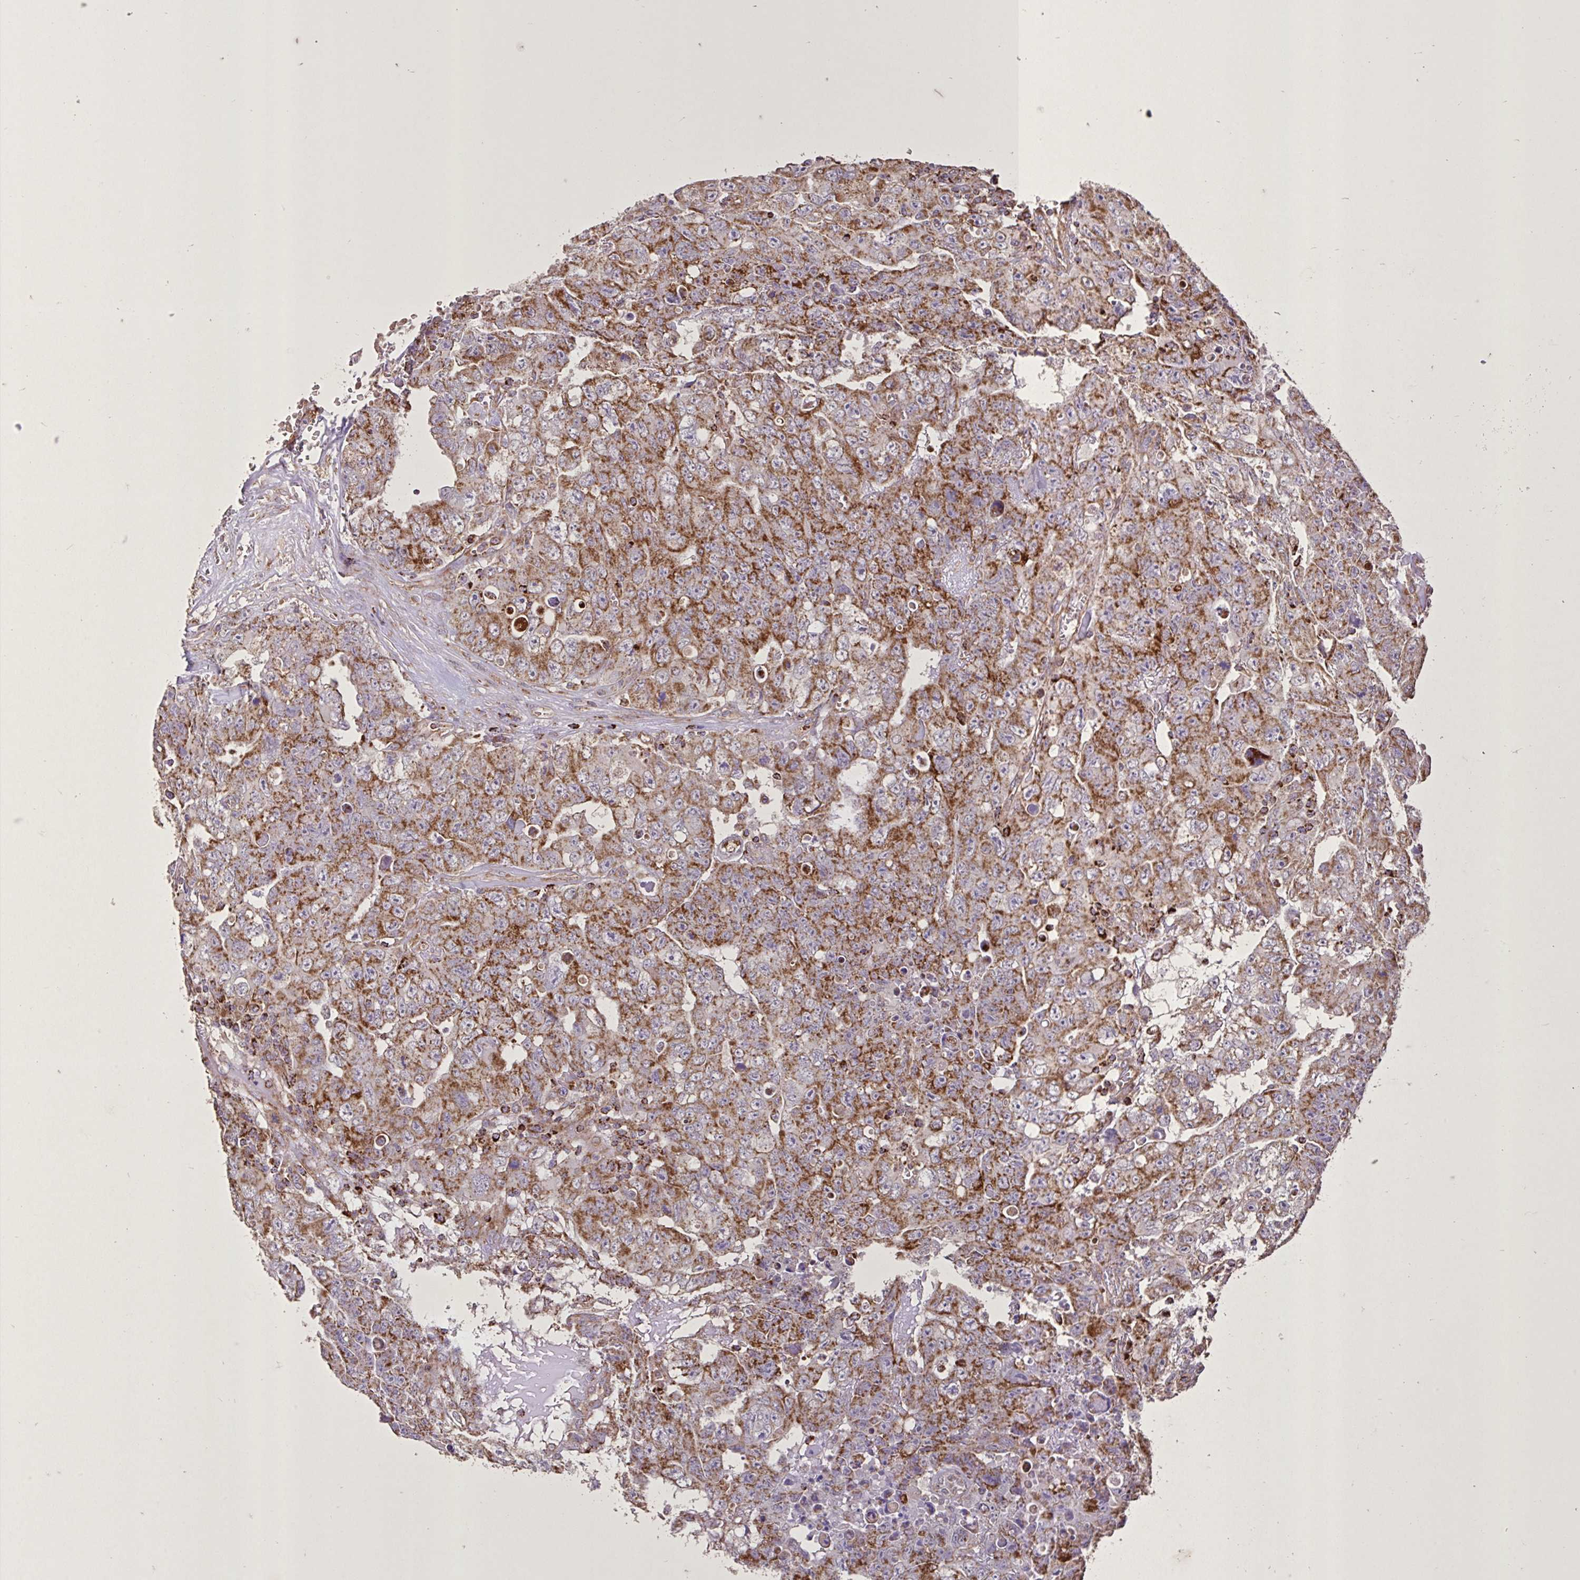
{"staining": {"intensity": "moderate", "quantity": ">75%", "location": "cytoplasmic/membranous"}, "tissue": "testis cancer", "cell_type": "Tumor cells", "image_type": "cancer", "snomed": [{"axis": "morphology", "description": "Carcinoma, Embryonal, NOS"}, {"axis": "topography", "description": "Testis"}], "caption": "An immunohistochemistry micrograph of neoplastic tissue is shown. Protein staining in brown highlights moderate cytoplasmic/membranous positivity in testis cancer within tumor cells.", "gene": "AGK", "patient": {"sex": "male", "age": 24}}